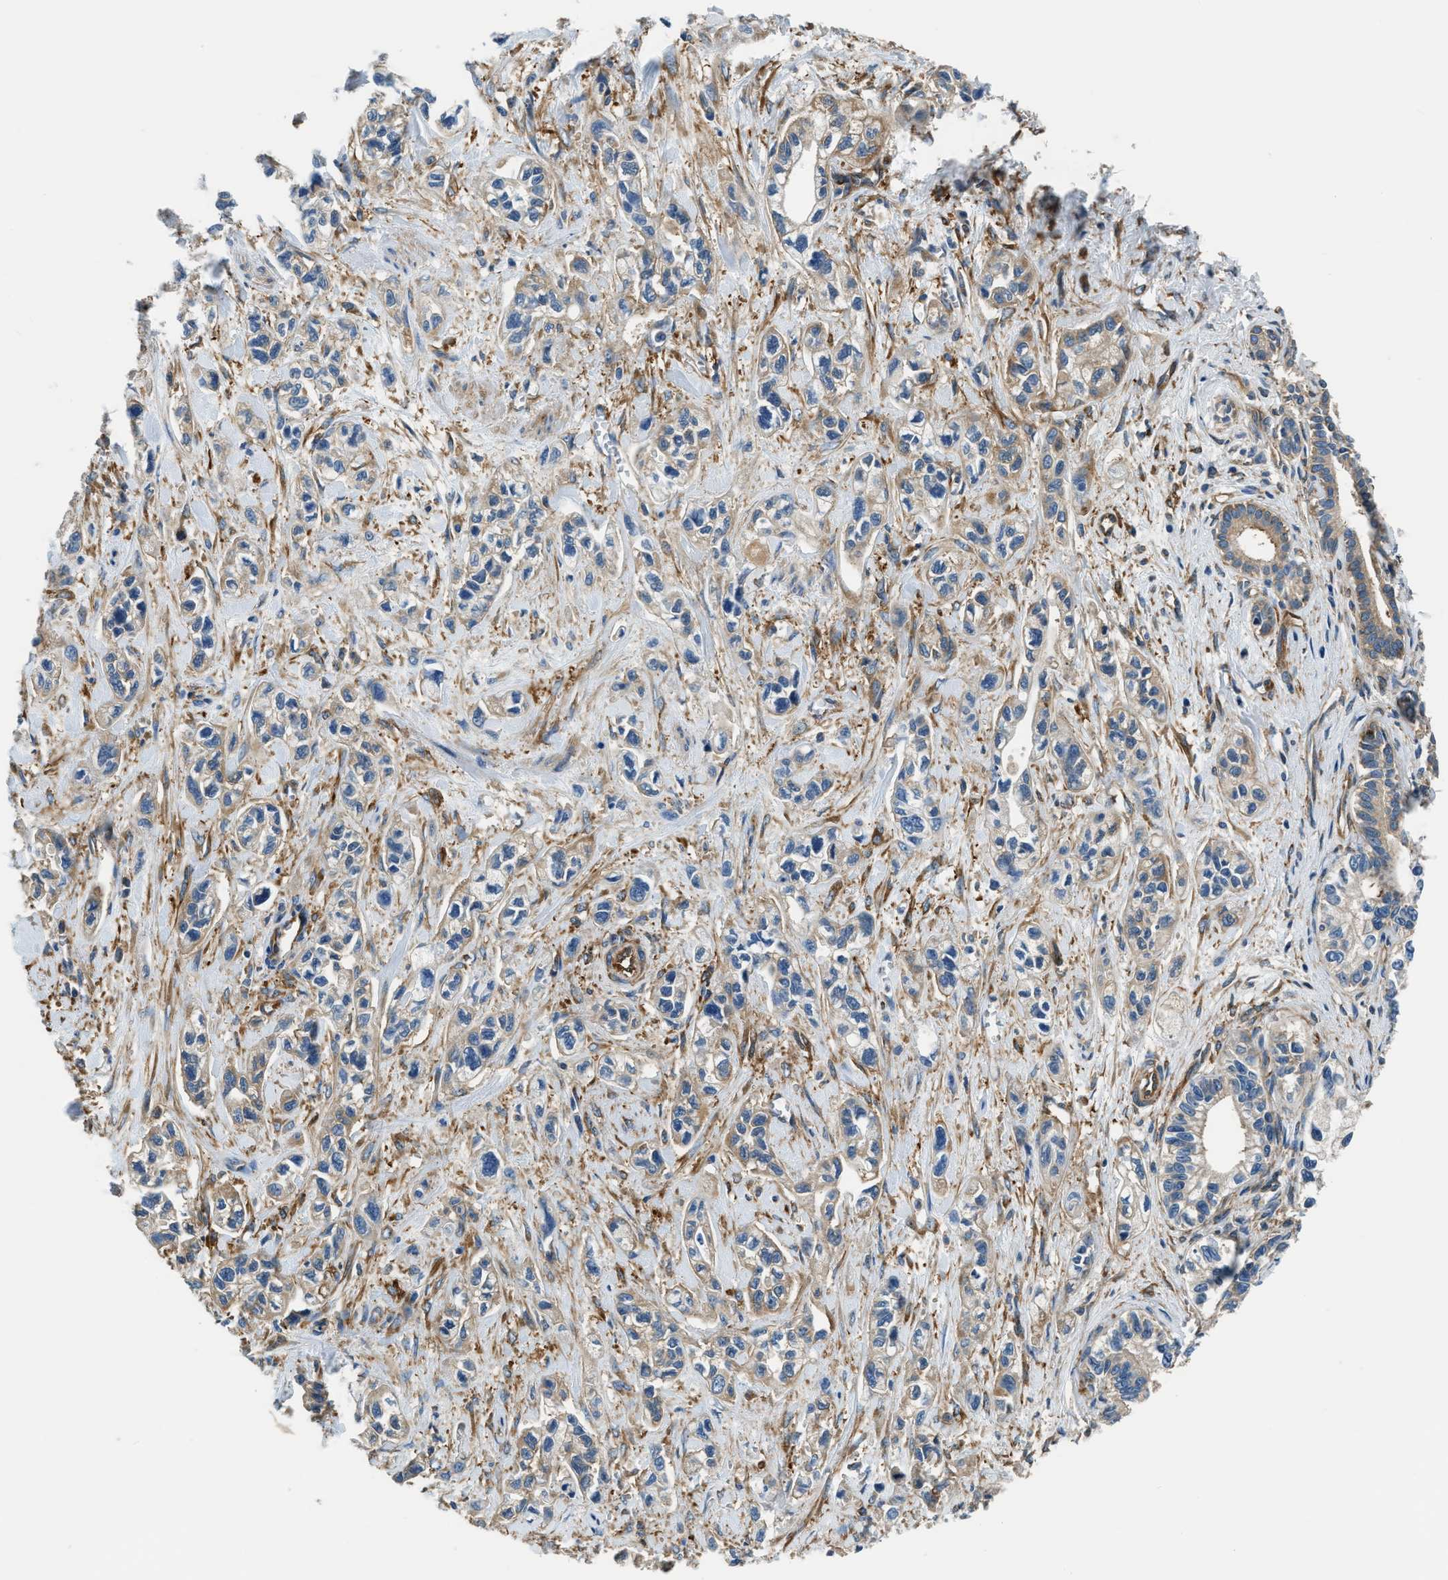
{"staining": {"intensity": "moderate", "quantity": ">75%", "location": "cytoplasmic/membranous"}, "tissue": "pancreatic cancer", "cell_type": "Tumor cells", "image_type": "cancer", "snomed": [{"axis": "morphology", "description": "Adenocarcinoma, NOS"}, {"axis": "topography", "description": "Pancreas"}], "caption": "Pancreatic cancer (adenocarcinoma) tissue shows moderate cytoplasmic/membranous staining in about >75% of tumor cells", "gene": "EEA1", "patient": {"sex": "male", "age": 74}}